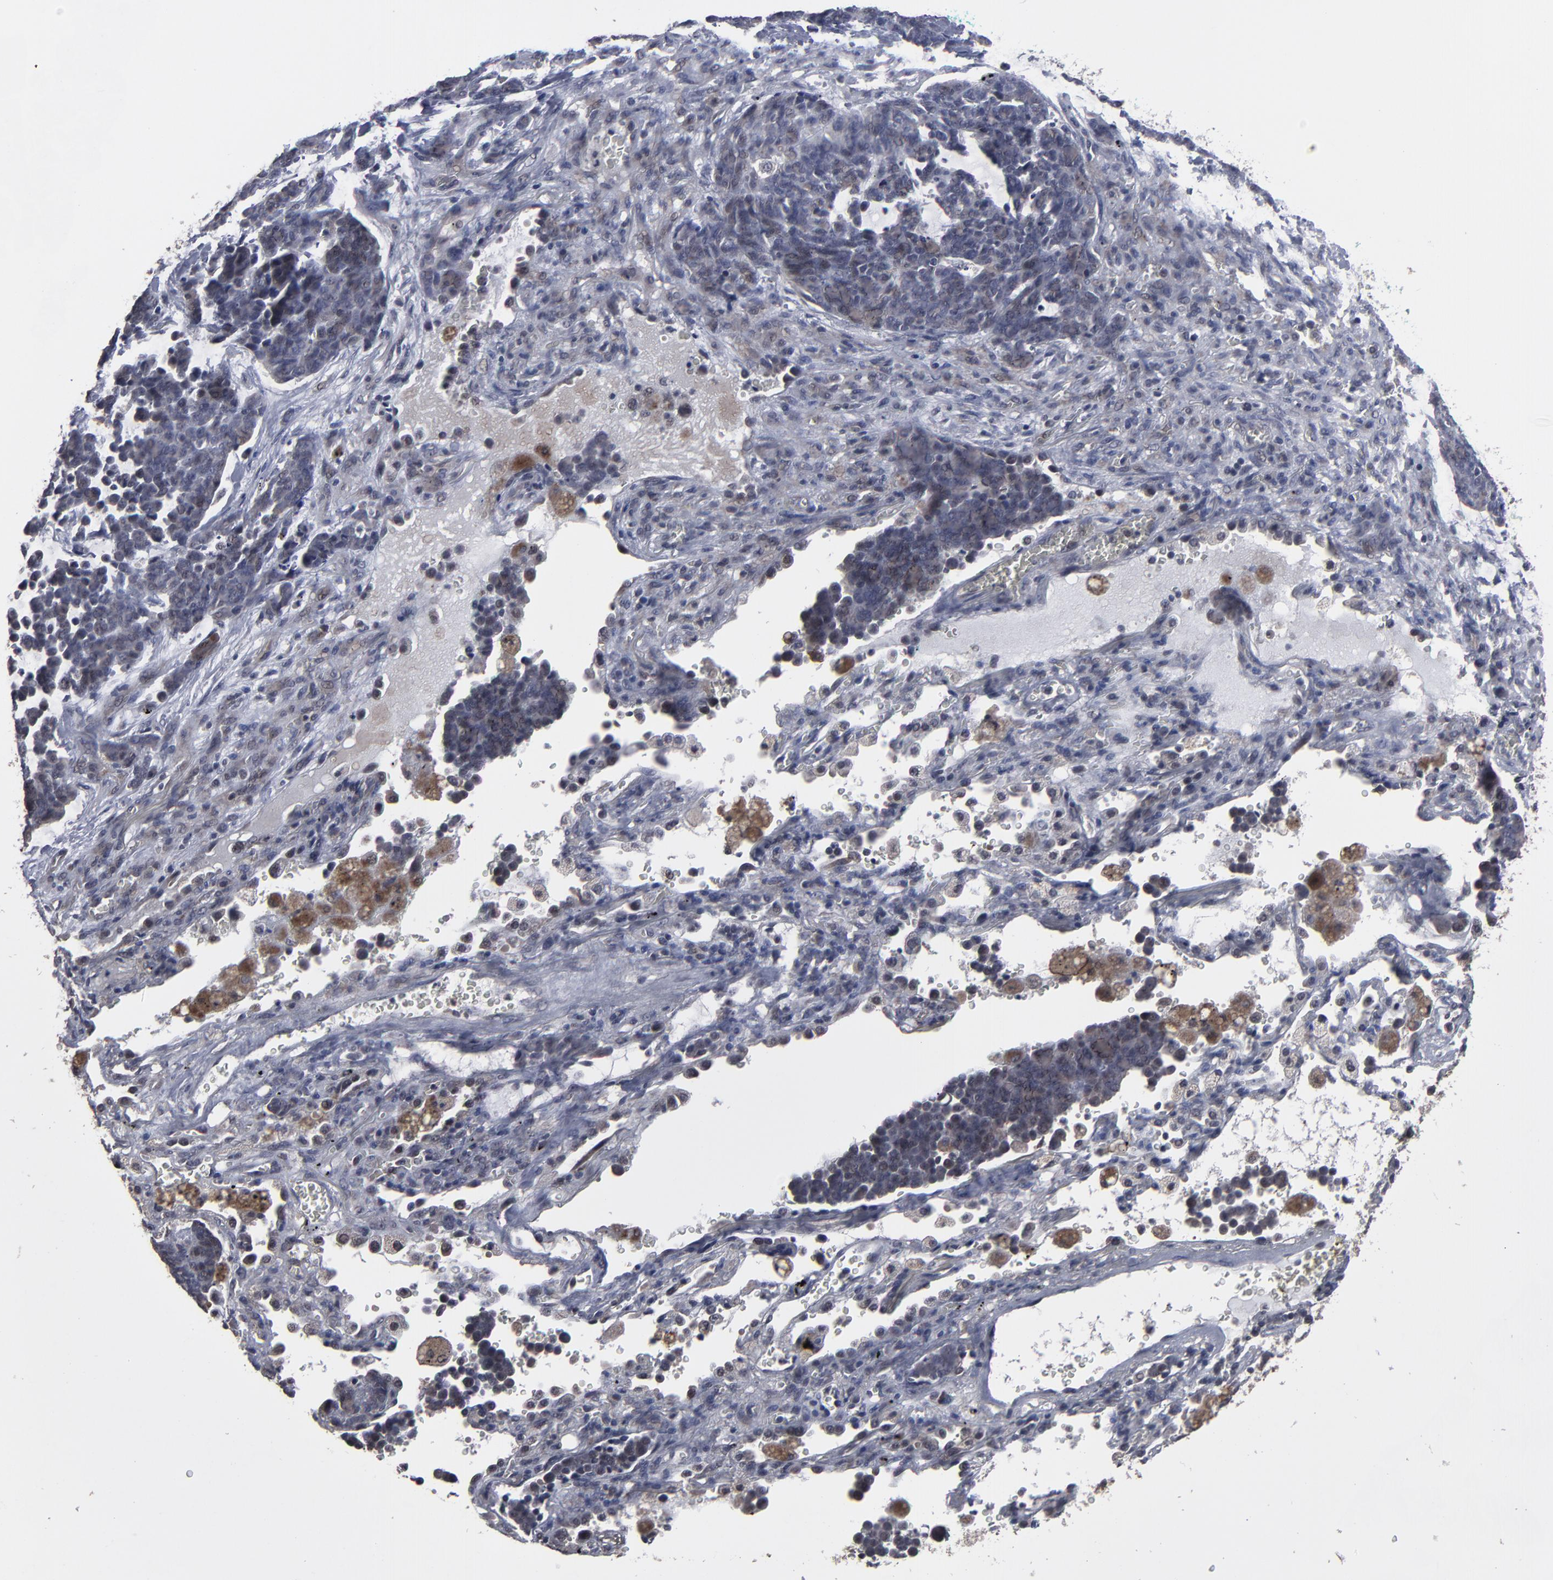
{"staining": {"intensity": "weak", "quantity": "<25%", "location": "cytoplasmic/membranous,nuclear"}, "tissue": "lung cancer", "cell_type": "Tumor cells", "image_type": "cancer", "snomed": [{"axis": "morphology", "description": "Neoplasm, malignant, NOS"}, {"axis": "topography", "description": "Lung"}], "caption": "Lung malignant neoplasm stained for a protein using immunohistochemistry (IHC) demonstrates no expression tumor cells.", "gene": "SLC22A17", "patient": {"sex": "female", "age": 58}}